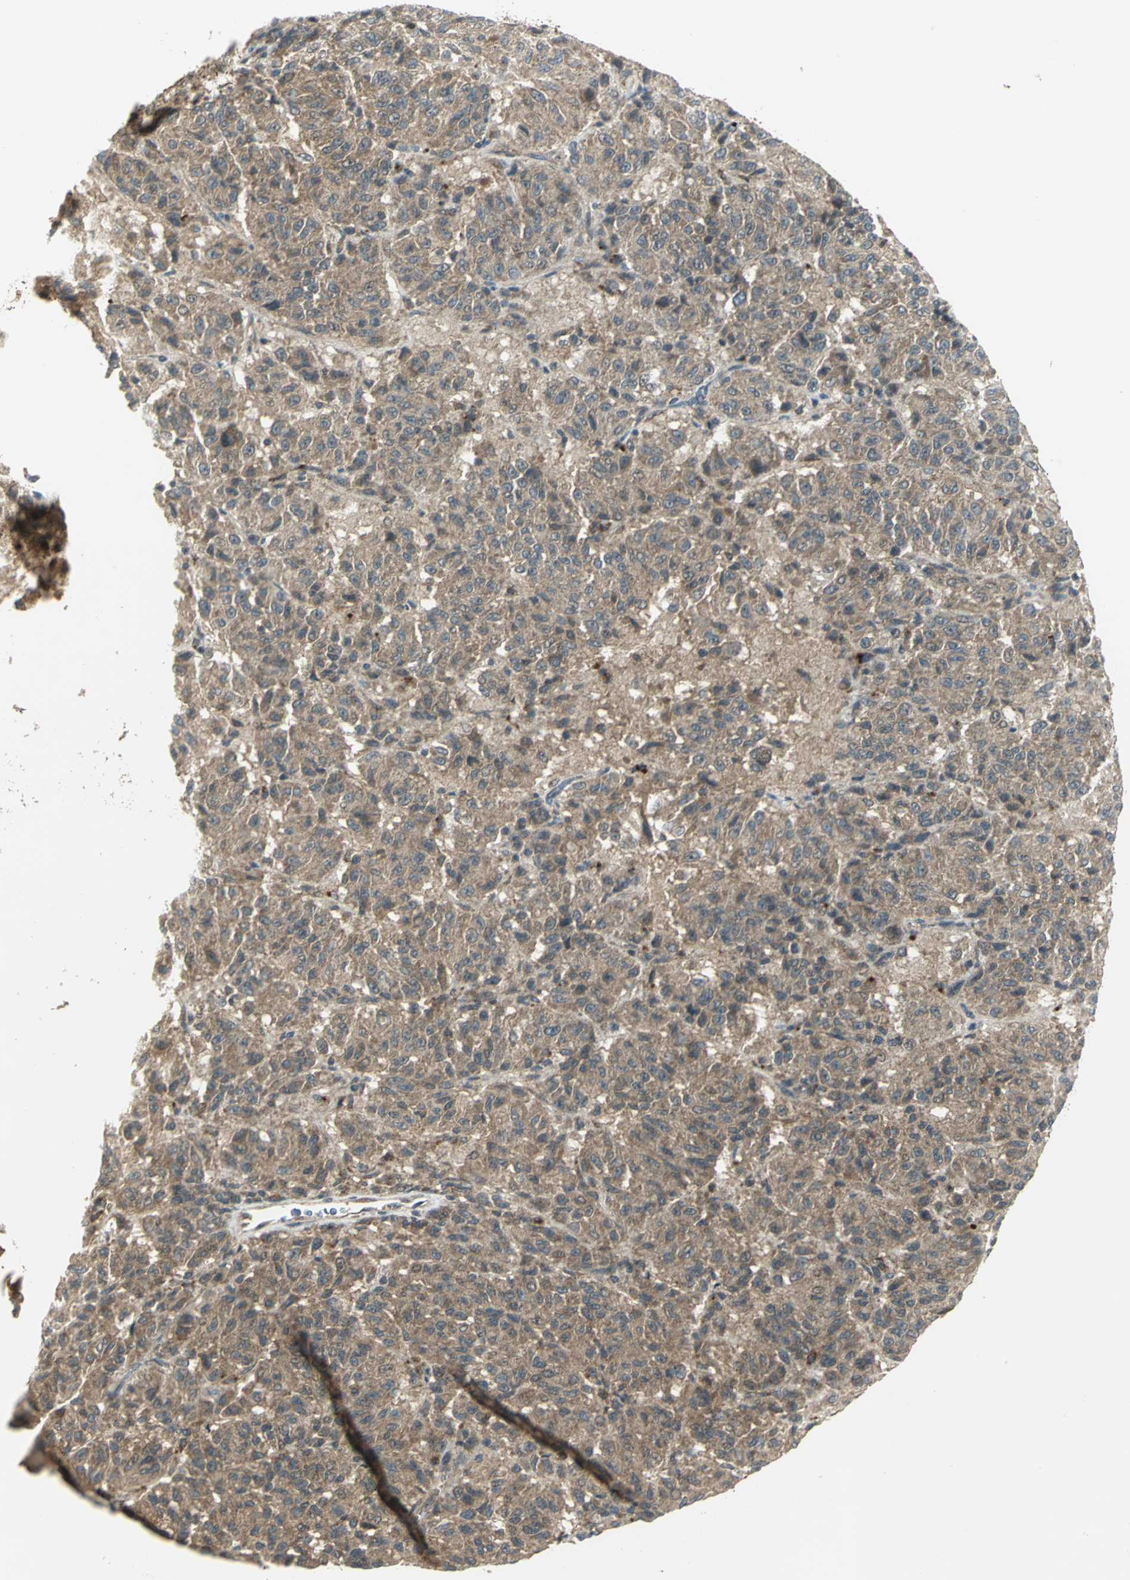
{"staining": {"intensity": "weak", "quantity": ">75%", "location": "cytoplasmic/membranous"}, "tissue": "melanoma", "cell_type": "Tumor cells", "image_type": "cancer", "snomed": [{"axis": "morphology", "description": "Malignant melanoma, Metastatic site"}, {"axis": "topography", "description": "Lung"}], "caption": "IHC (DAB) staining of human melanoma displays weak cytoplasmic/membranous protein positivity in approximately >75% of tumor cells.", "gene": "MAPK8IP3", "patient": {"sex": "male", "age": 64}}